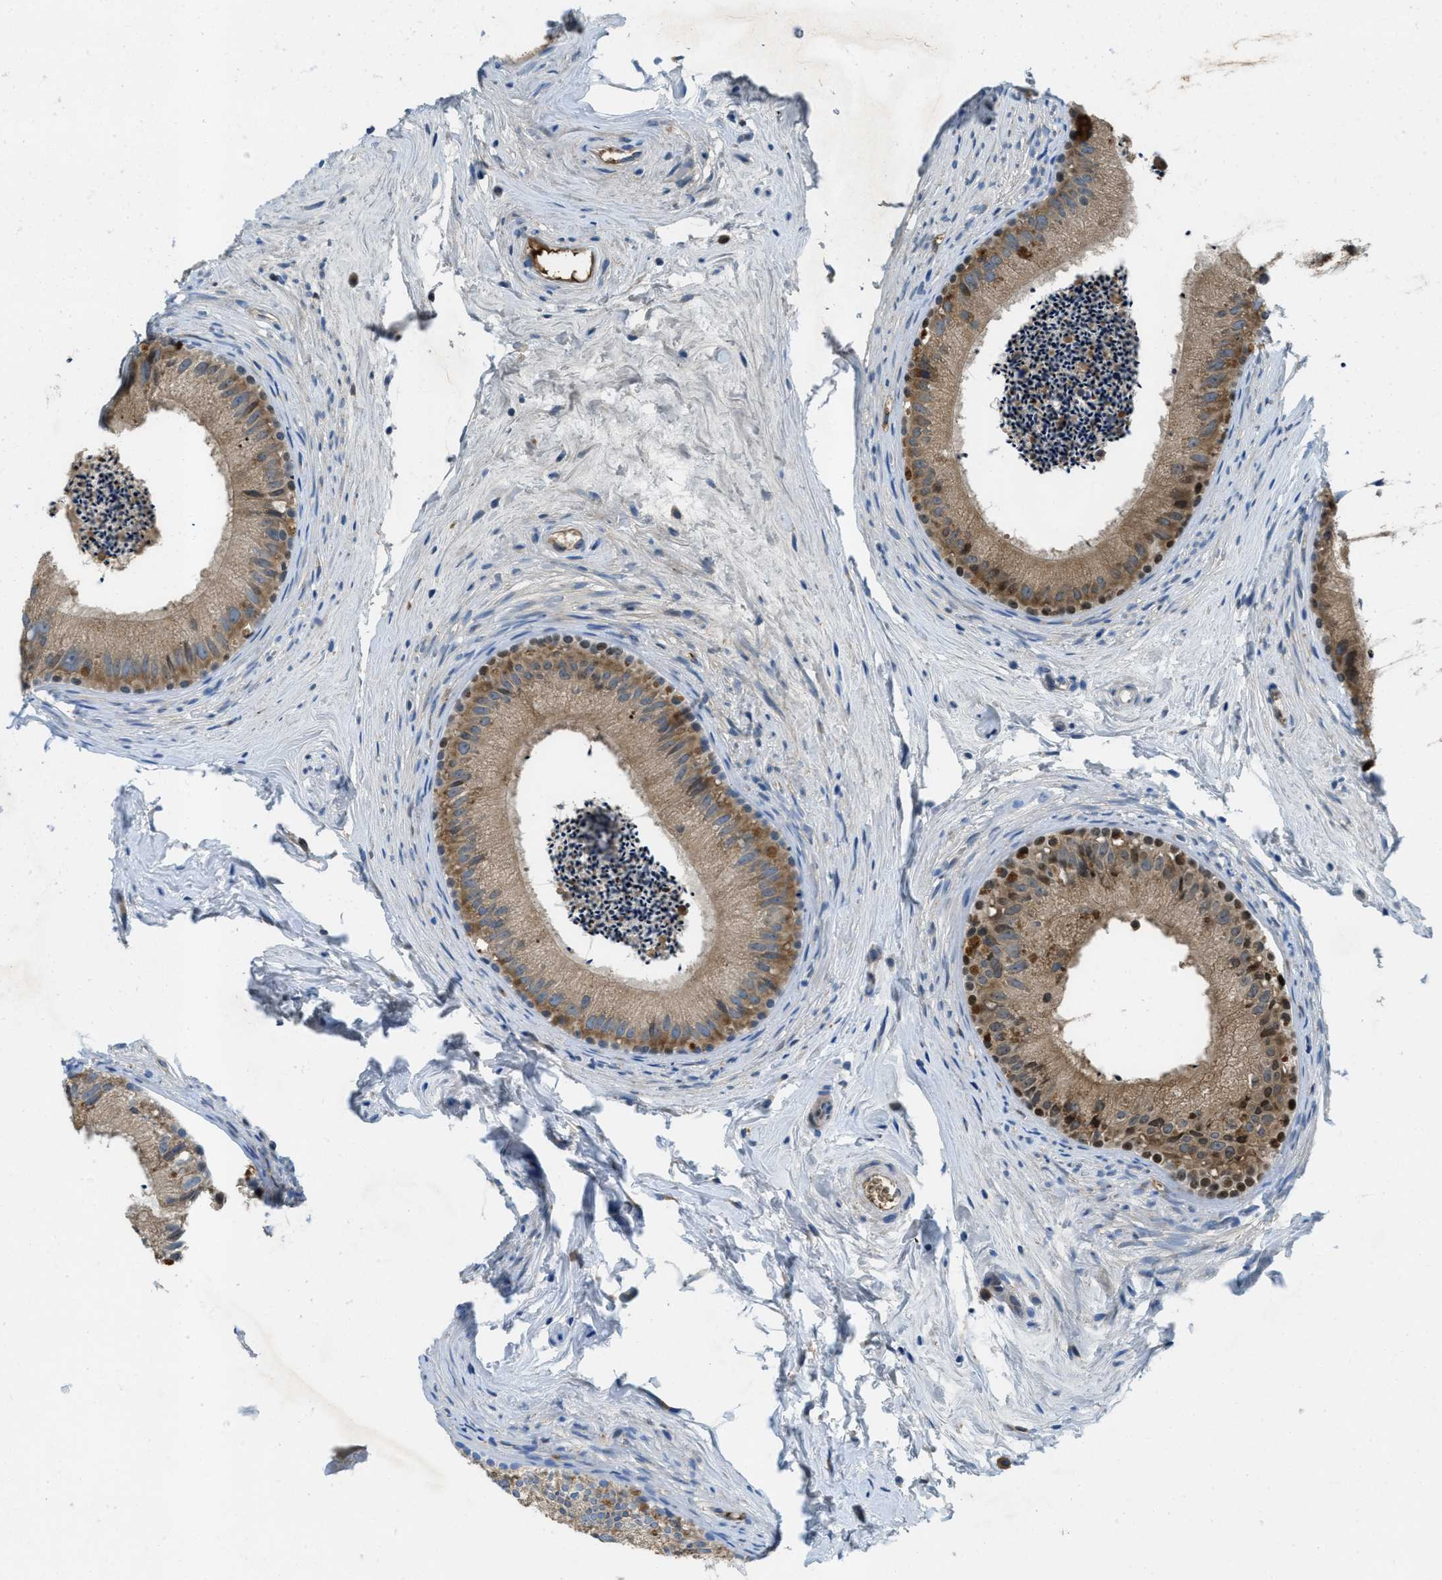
{"staining": {"intensity": "moderate", "quantity": ">75%", "location": "cytoplasmic/membranous"}, "tissue": "epididymis", "cell_type": "Glandular cells", "image_type": "normal", "snomed": [{"axis": "morphology", "description": "Normal tissue, NOS"}, {"axis": "topography", "description": "Epididymis"}], "caption": "Epididymis stained with a brown dye displays moderate cytoplasmic/membranous positive expression in approximately >75% of glandular cells.", "gene": "MPDU1", "patient": {"sex": "male", "age": 56}}